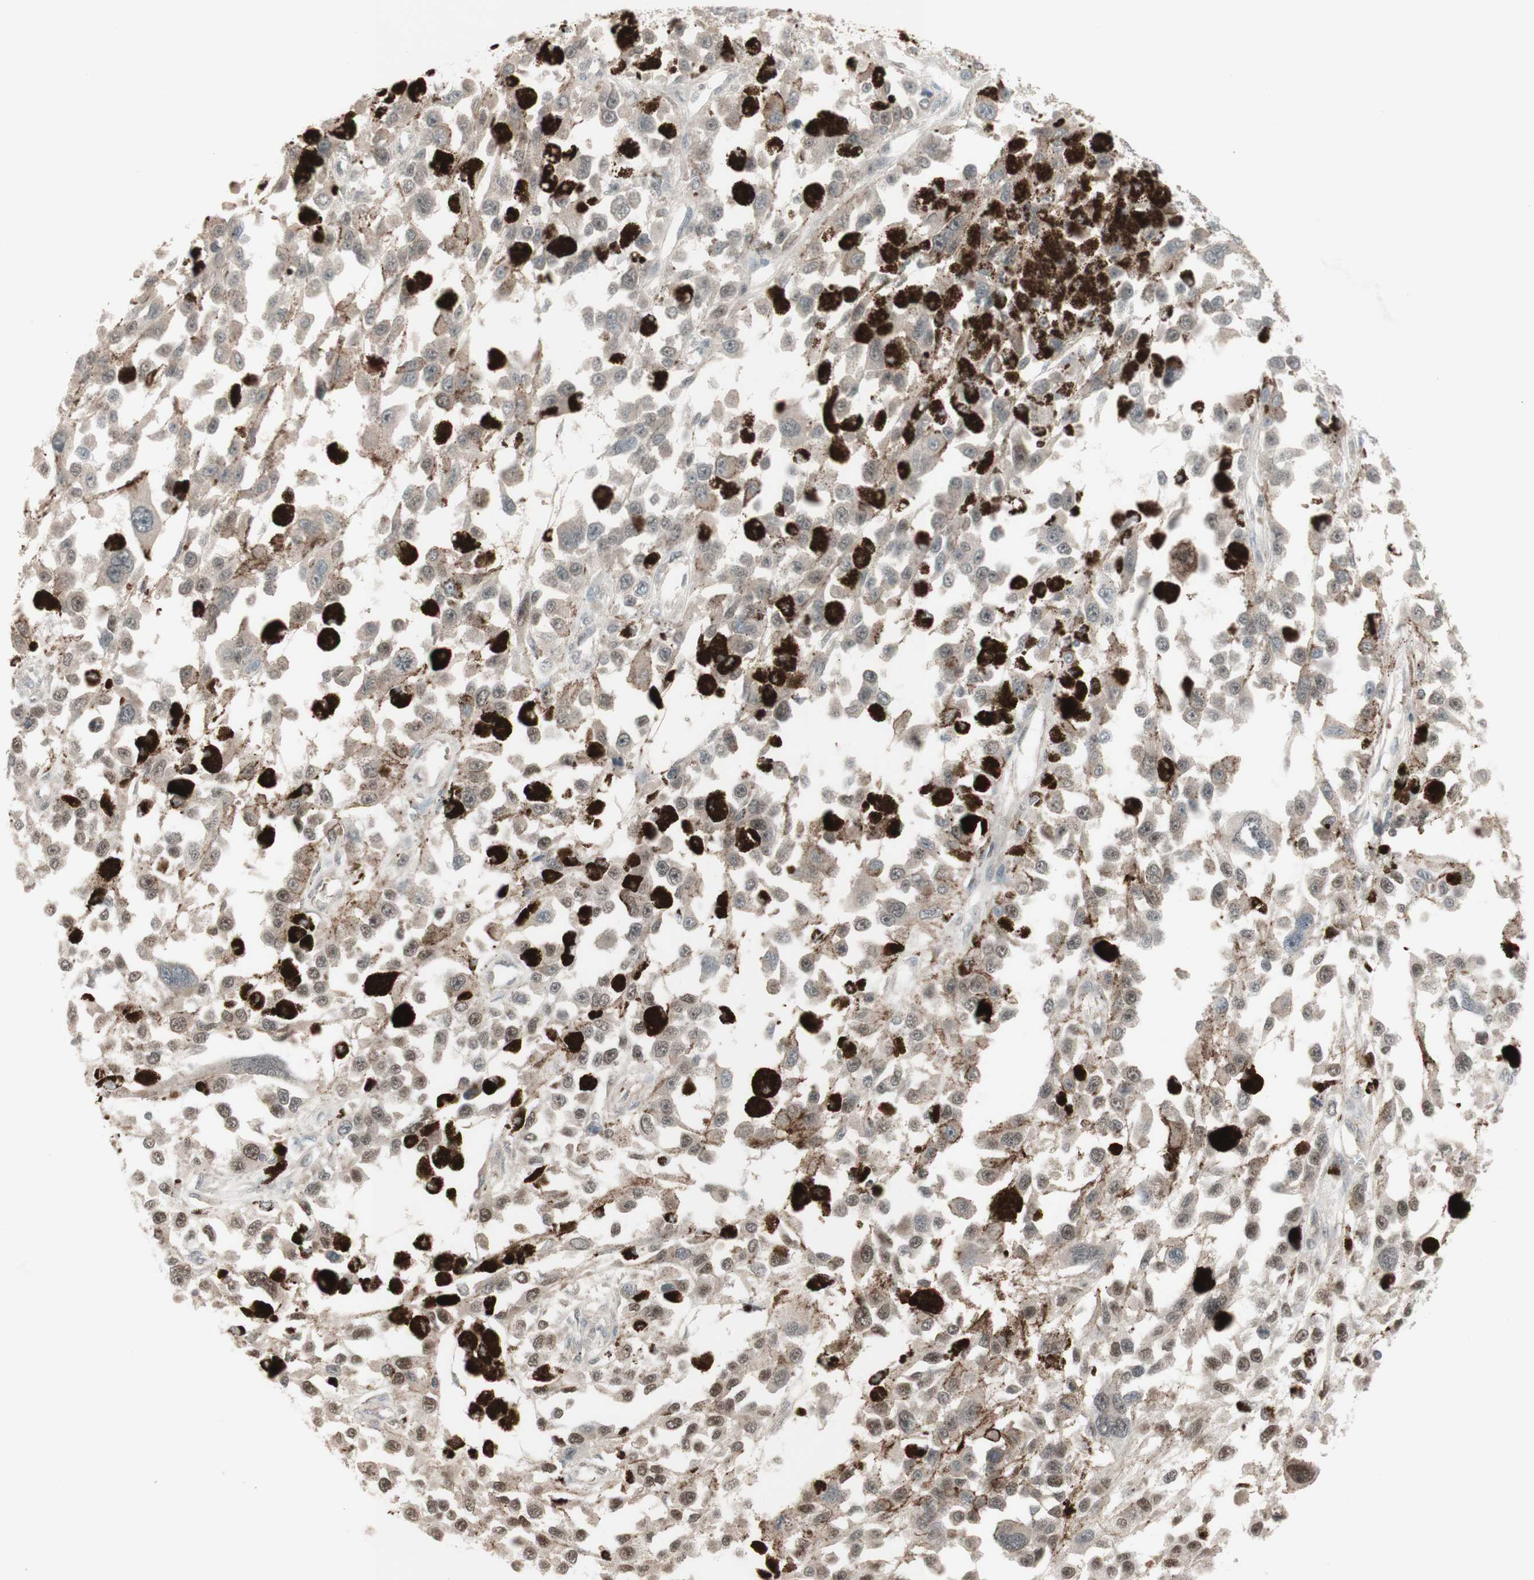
{"staining": {"intensity": "negative", "quantity": "none", "location": "none"}, "tissue": "melanoma", "cell_type": "Tumor cells", "image_type": "cancer", "snomed": [{"axis": "morphology", "description": "Malignant melanoma, Metastatic site"}, {"axis": "topography", "description": "Lymph node"}], "caption": "High power microscopy image of an immunohistochemistry histopathology image of melanoma, revealing no significant staining in tumor cells. (Brightfield microscopy of DAB IHC at high magnification).", "gene": "MSH6", "patient": {"sex": "male", "age": 59}}